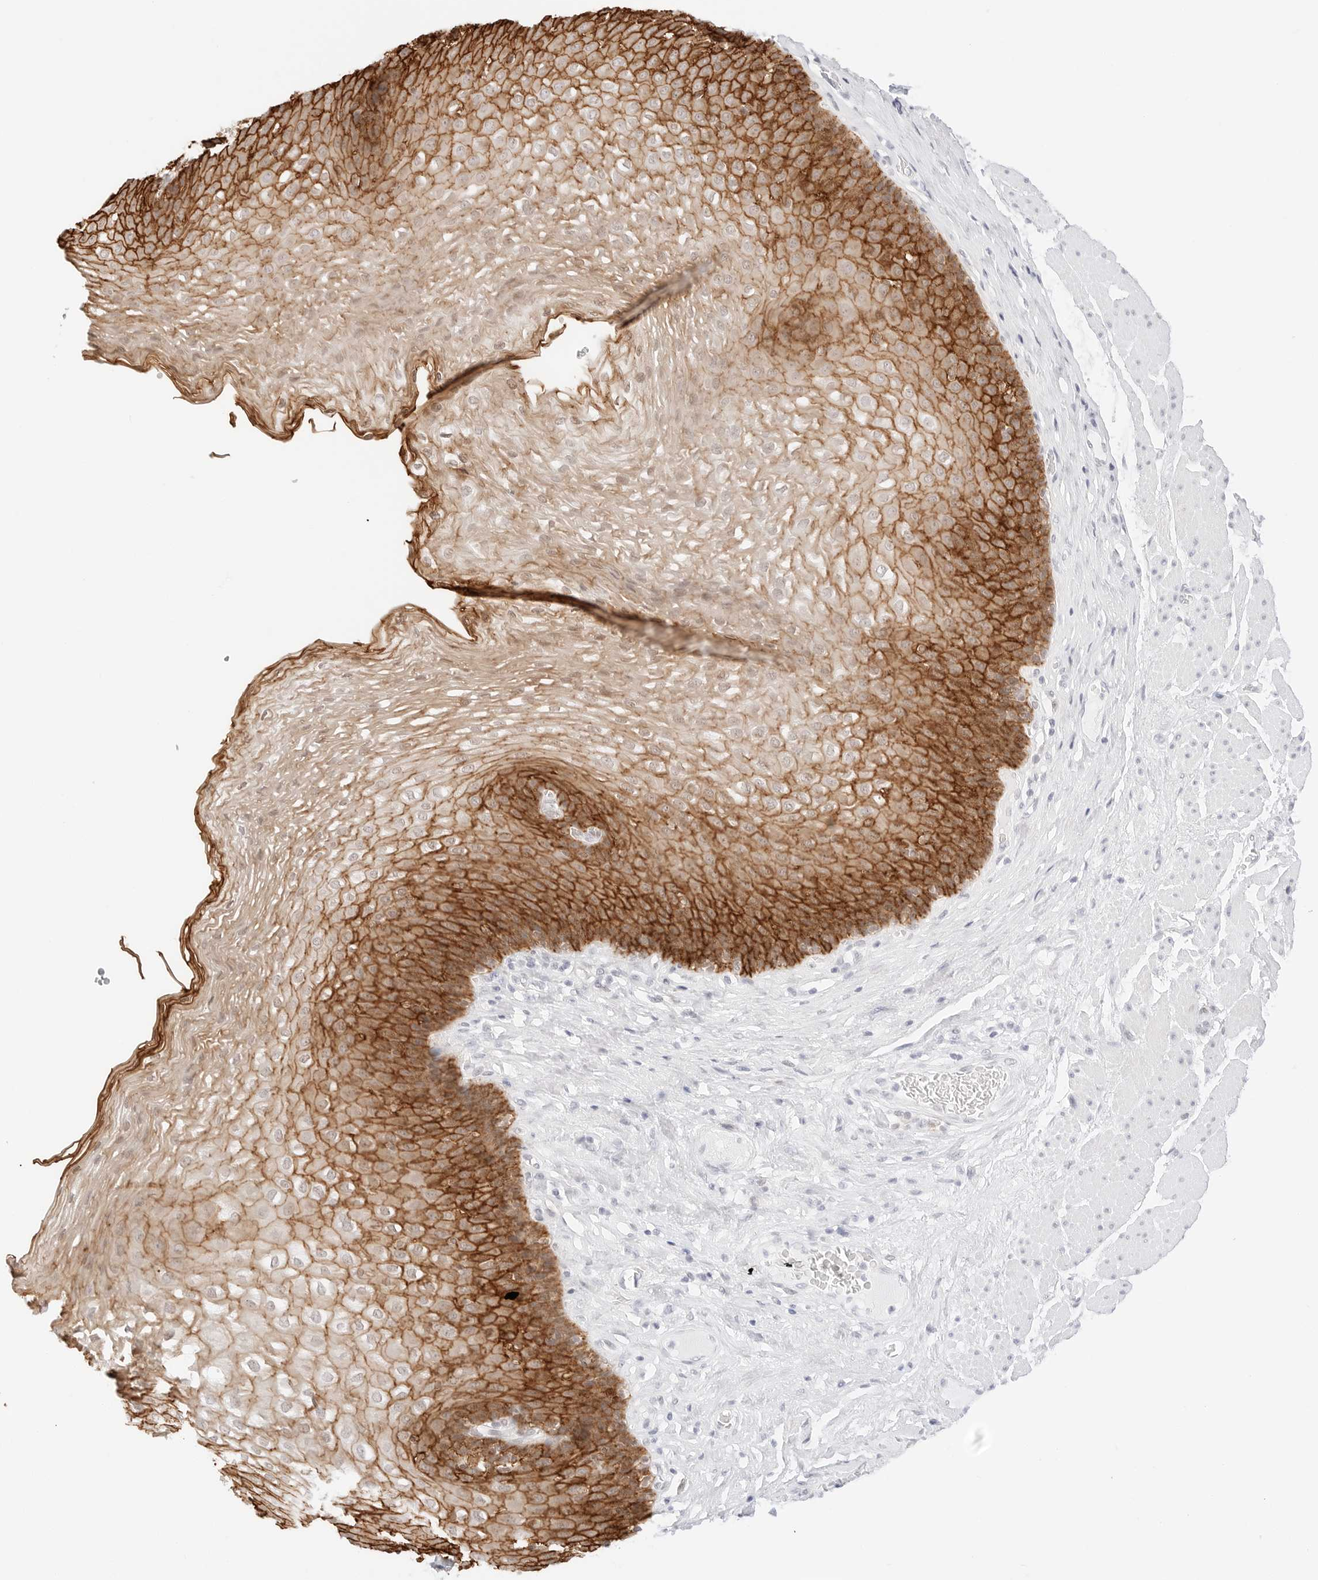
{"staining": {"intensity": "strong", "quantity": "25%-75%", "location": "cytoplasmic/membranous"}, "tissue": "esophagus", "cell_type": "Squamous epithelial cells", "image_type": "normal", "snomed": [{"axis": "morphology", "description": "Normal tissue, NOS"}, {"axis": "topography", "description": "Esophagus"}], "caption": "A micrograph of human esophagus stained for a protein shows strong cytoplasmic/membranous brown staining in squamous epithelial cells.", "gene": "CDH1", "patient": {"sex": "female", "age": 66}}